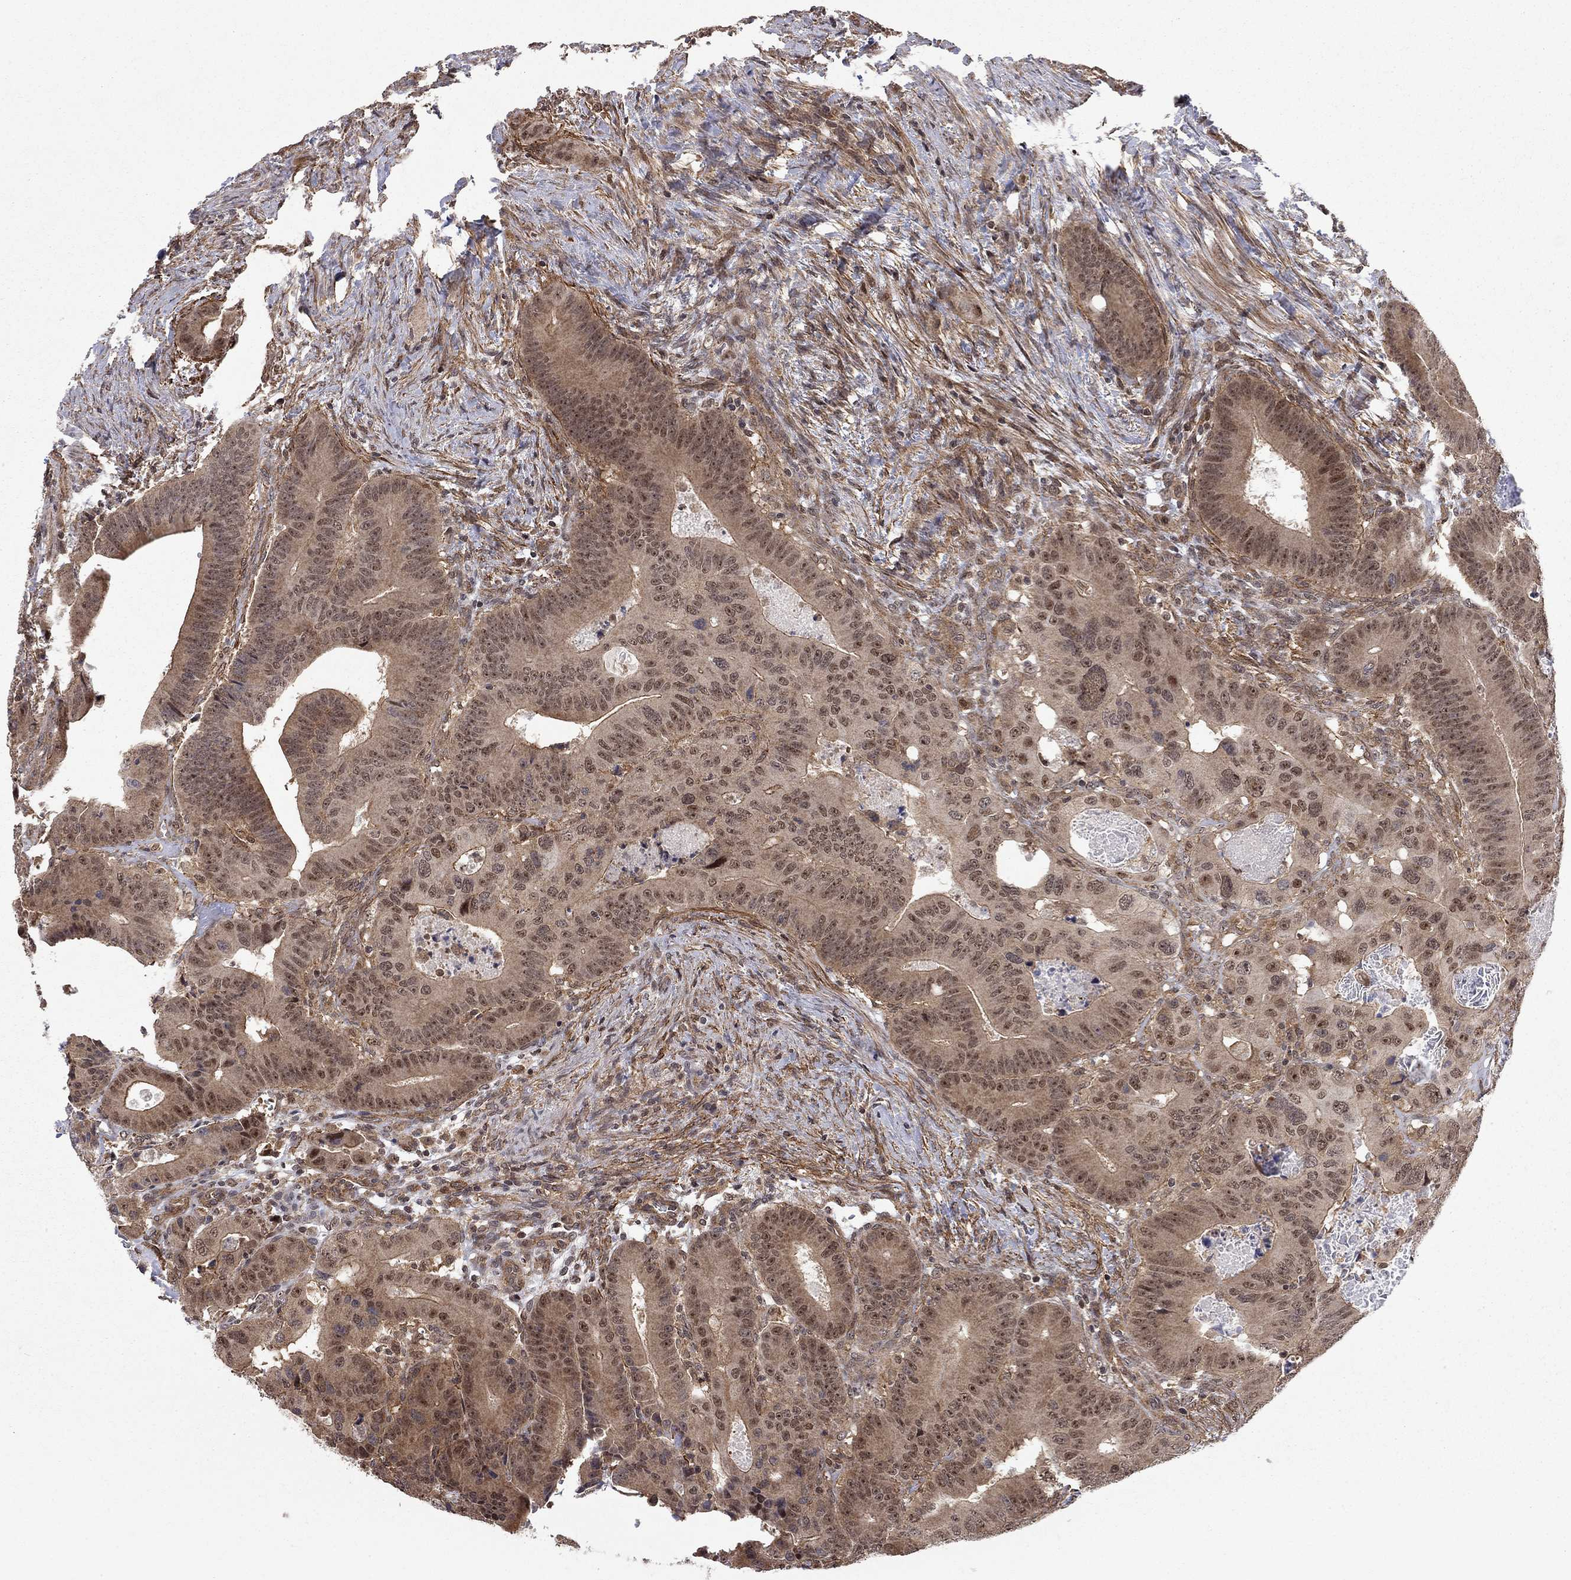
{"staining": {"intensity": "moderate", "quantity": "25%-75%", "location": "cytoplasmic/membranous,nuclear"}, "tissue": "colorectal cancer", "cell_type": "Tumor cells", "image_type": "cancer", "snomed": [{"axis": "morphology", "description": "Adenocarcinoma, NOS"}, {"axis": "topography", "description": "Rectum"}], "caption": "Colorectal adenocarcinoma tissue exhibits moderate cytoplasmic/membranous and nuclear staining in approximately 25%-75% of tumor cells", "gene": "TDP1", "patient": {"sex": "male", "age": 64}}